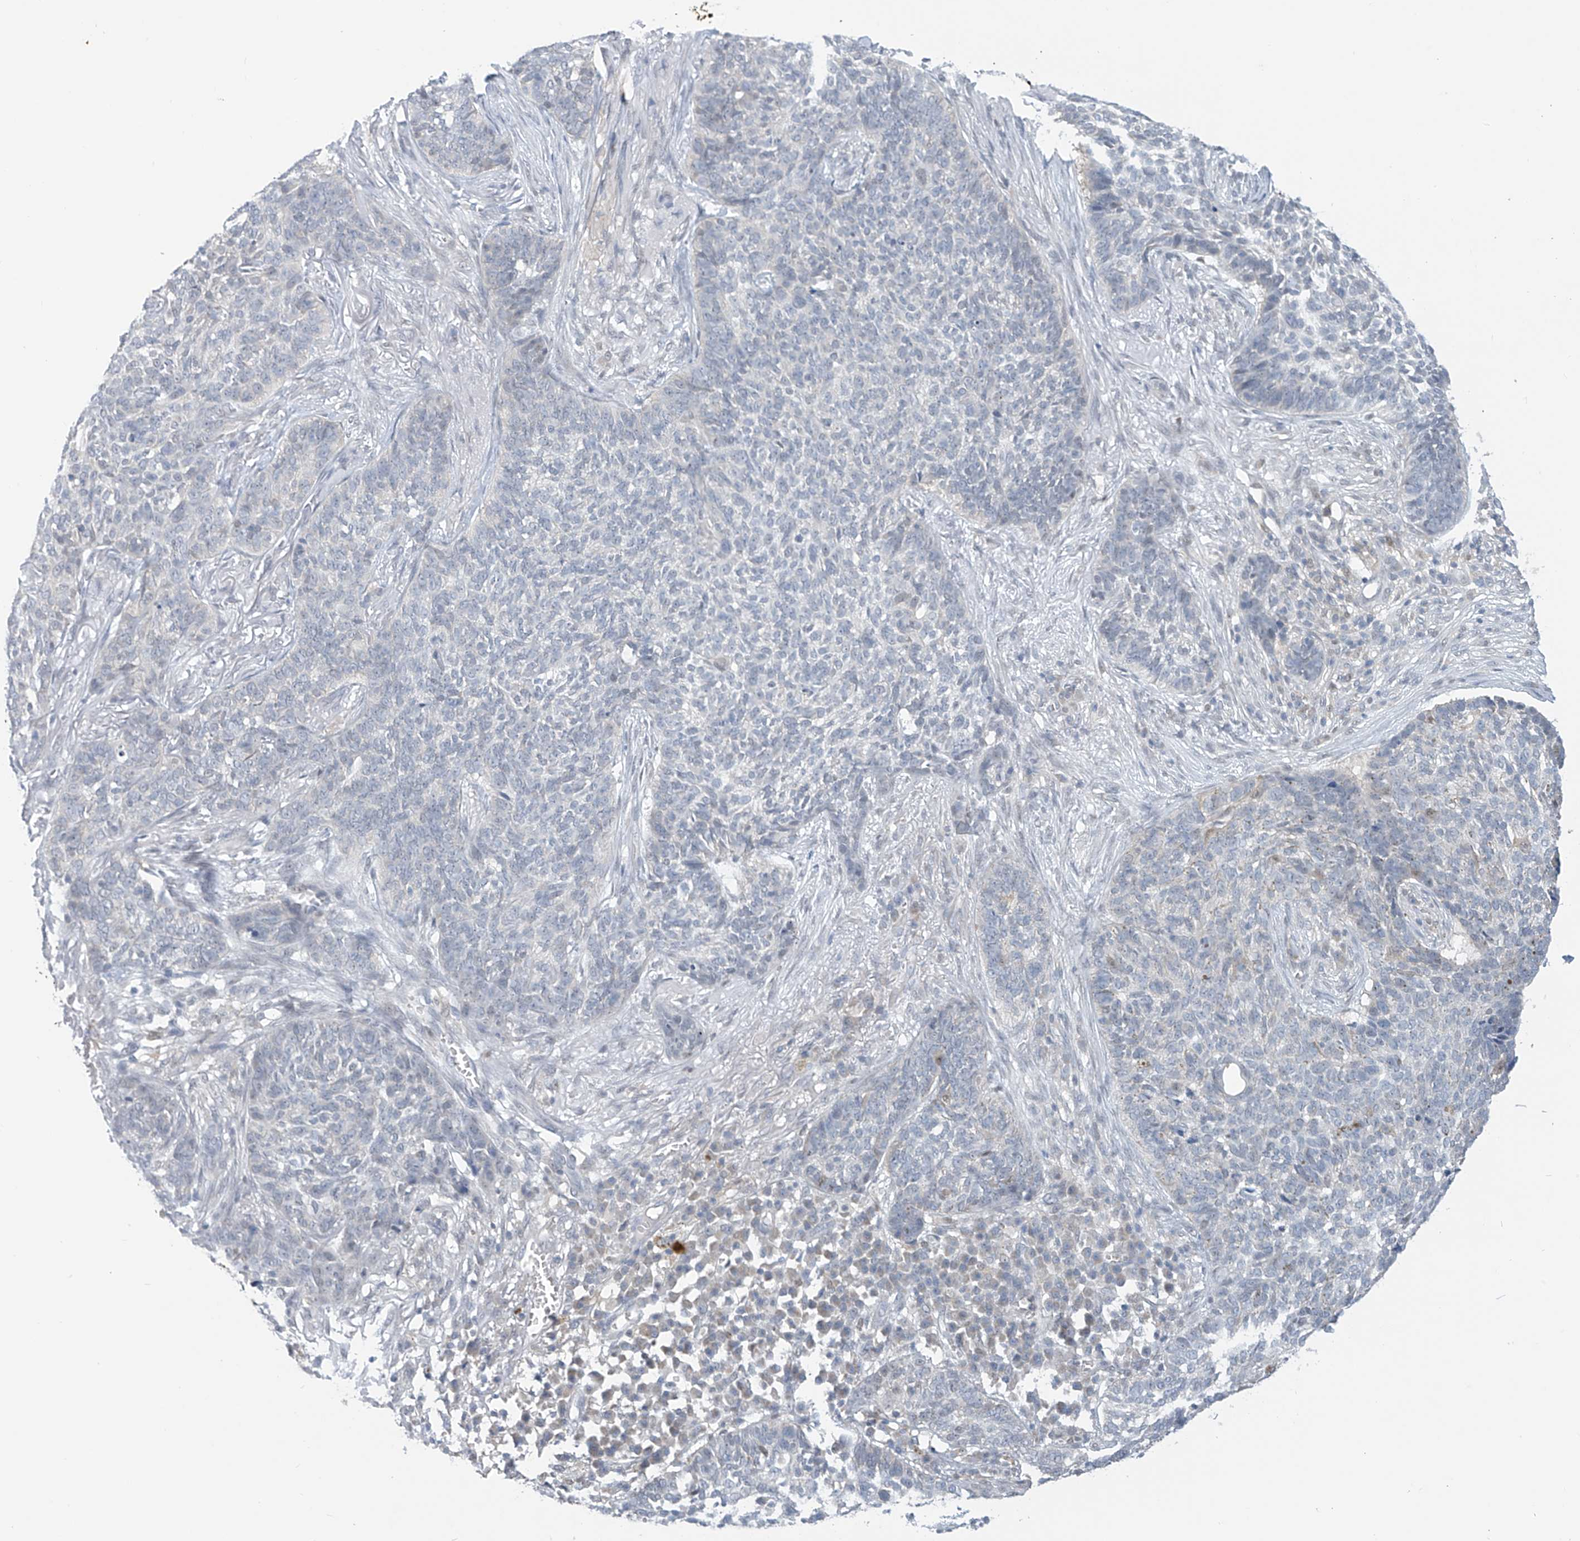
{"staining": {"intensity": "negative", "quantity": "none", "location": "none"}, "tissue": "skin cancer", "cell_type": "Tumor cells", "image_type": "cancer", "snomed": [{"axis": "morphology", "description": "Basal cell carcinoma"}, {"axis": "topography", "description": "Skin"}], "caption": "An image of skin cancer (basal cell carcinoma) stained for a protein shows no brown staining in tumor cells.", "gene": "APLF", "patient": {"sex": "male", "age": 85}}